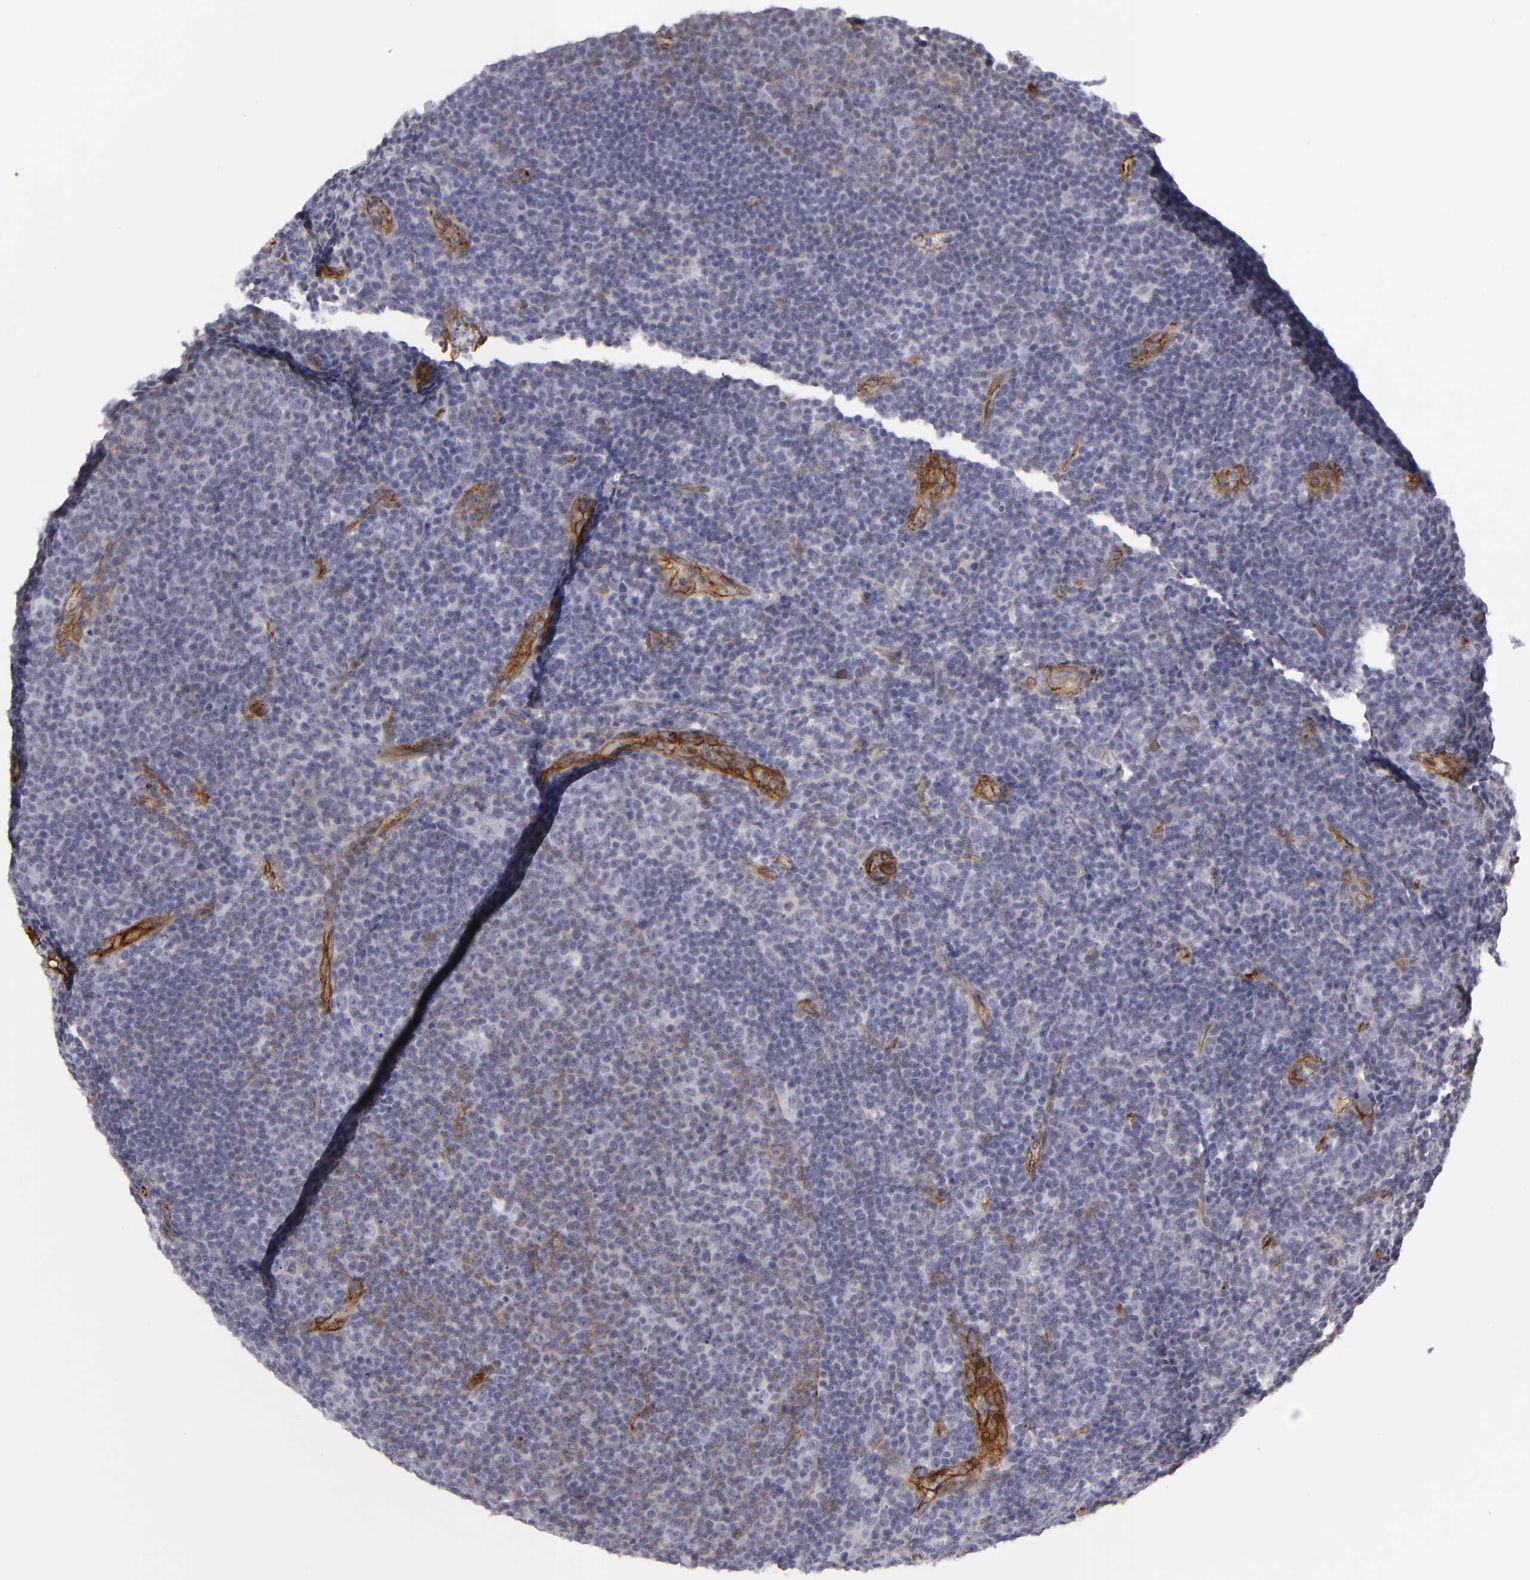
{"staining": {"intensity": "weak", "quantity": "25%-75%", "location": "cytoplasmic/membranous"}, "tissue": "lymphoma", "cell_type": "Tumor cells", "image_type": "cancer", "snomed": [{"axis": "morphology", "description": "Malignant lymphoma, non-Hodgkin's type, Low grade"}, {"axis": "topography", "description": "Lymph node"}], "caption": "IHC micrograph of neoplastic tissue: low-grade malignant lymphoma, non-Hodgkin's type stained using immunohistochemistry (IHC) displays low levels of weak protein expression localized specifically in the cytoplasmic/membranous of tumor cells, appearing as a cytoplasmic/membranous brown color.", "gene": "MCAM", "patient": {"sex": "male", "age": 74}}